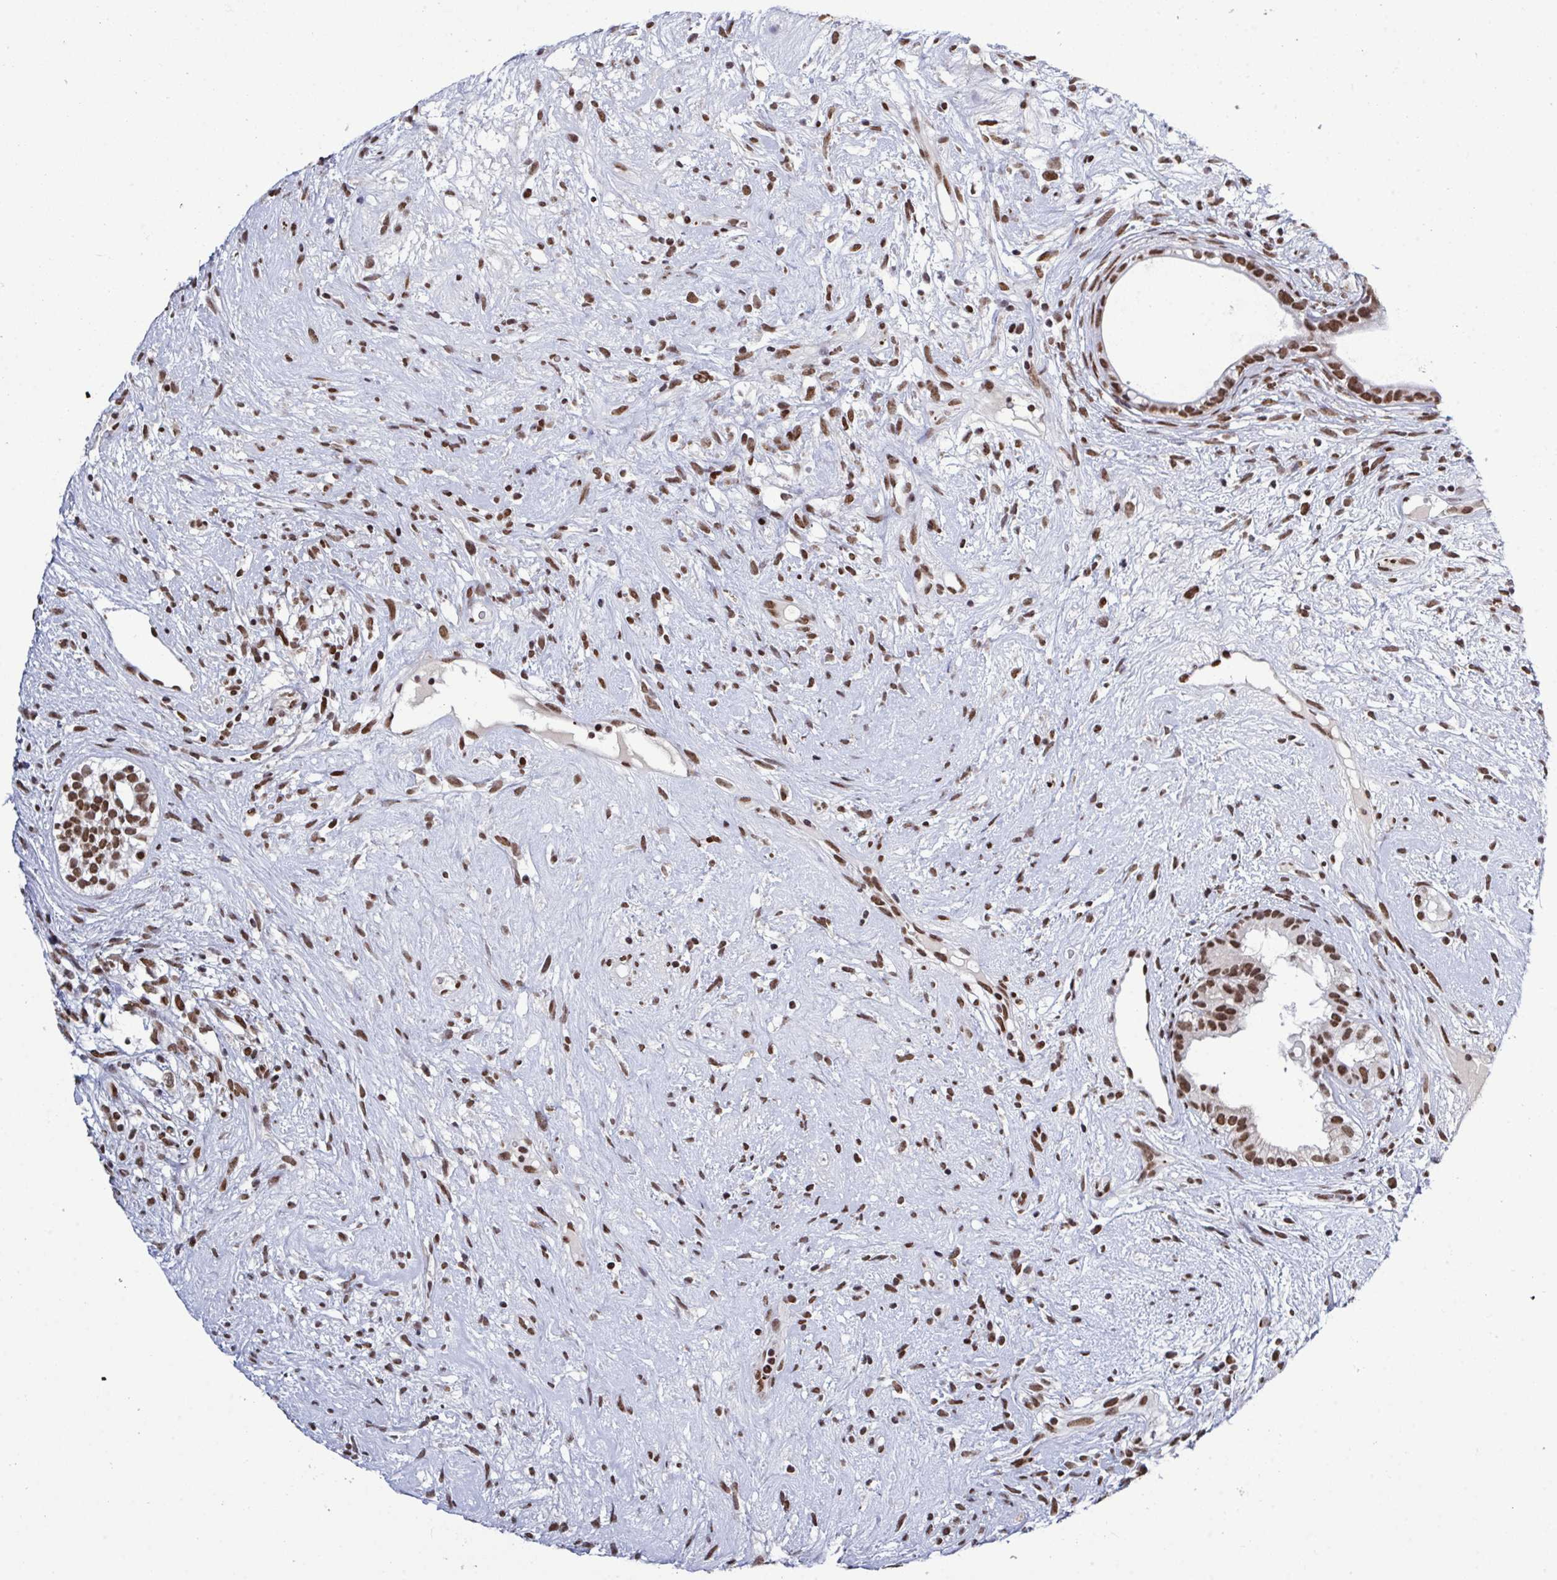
{"staining": {"intensity": "strong", "quantity": ">75%", "location": "nuclear"}, "tissue": "testis cancer", "cell_type": "Tumor cells", "image_type": "cancer", "snomed": [{"axis": "morphology", "description": "Seminoma, NOS"}, {"axis": "morphology", "description": "Carcinoma, Embryonal, NOS"}, {"axis": "topography", "description": "Testis"}], "caption": "Human embryonal carcinoma (testis) stained with a protein marker exhibits strong staining in tumor cells.", "gene": "ZNF607", "patient": {"sex": "male", "age": 41}}